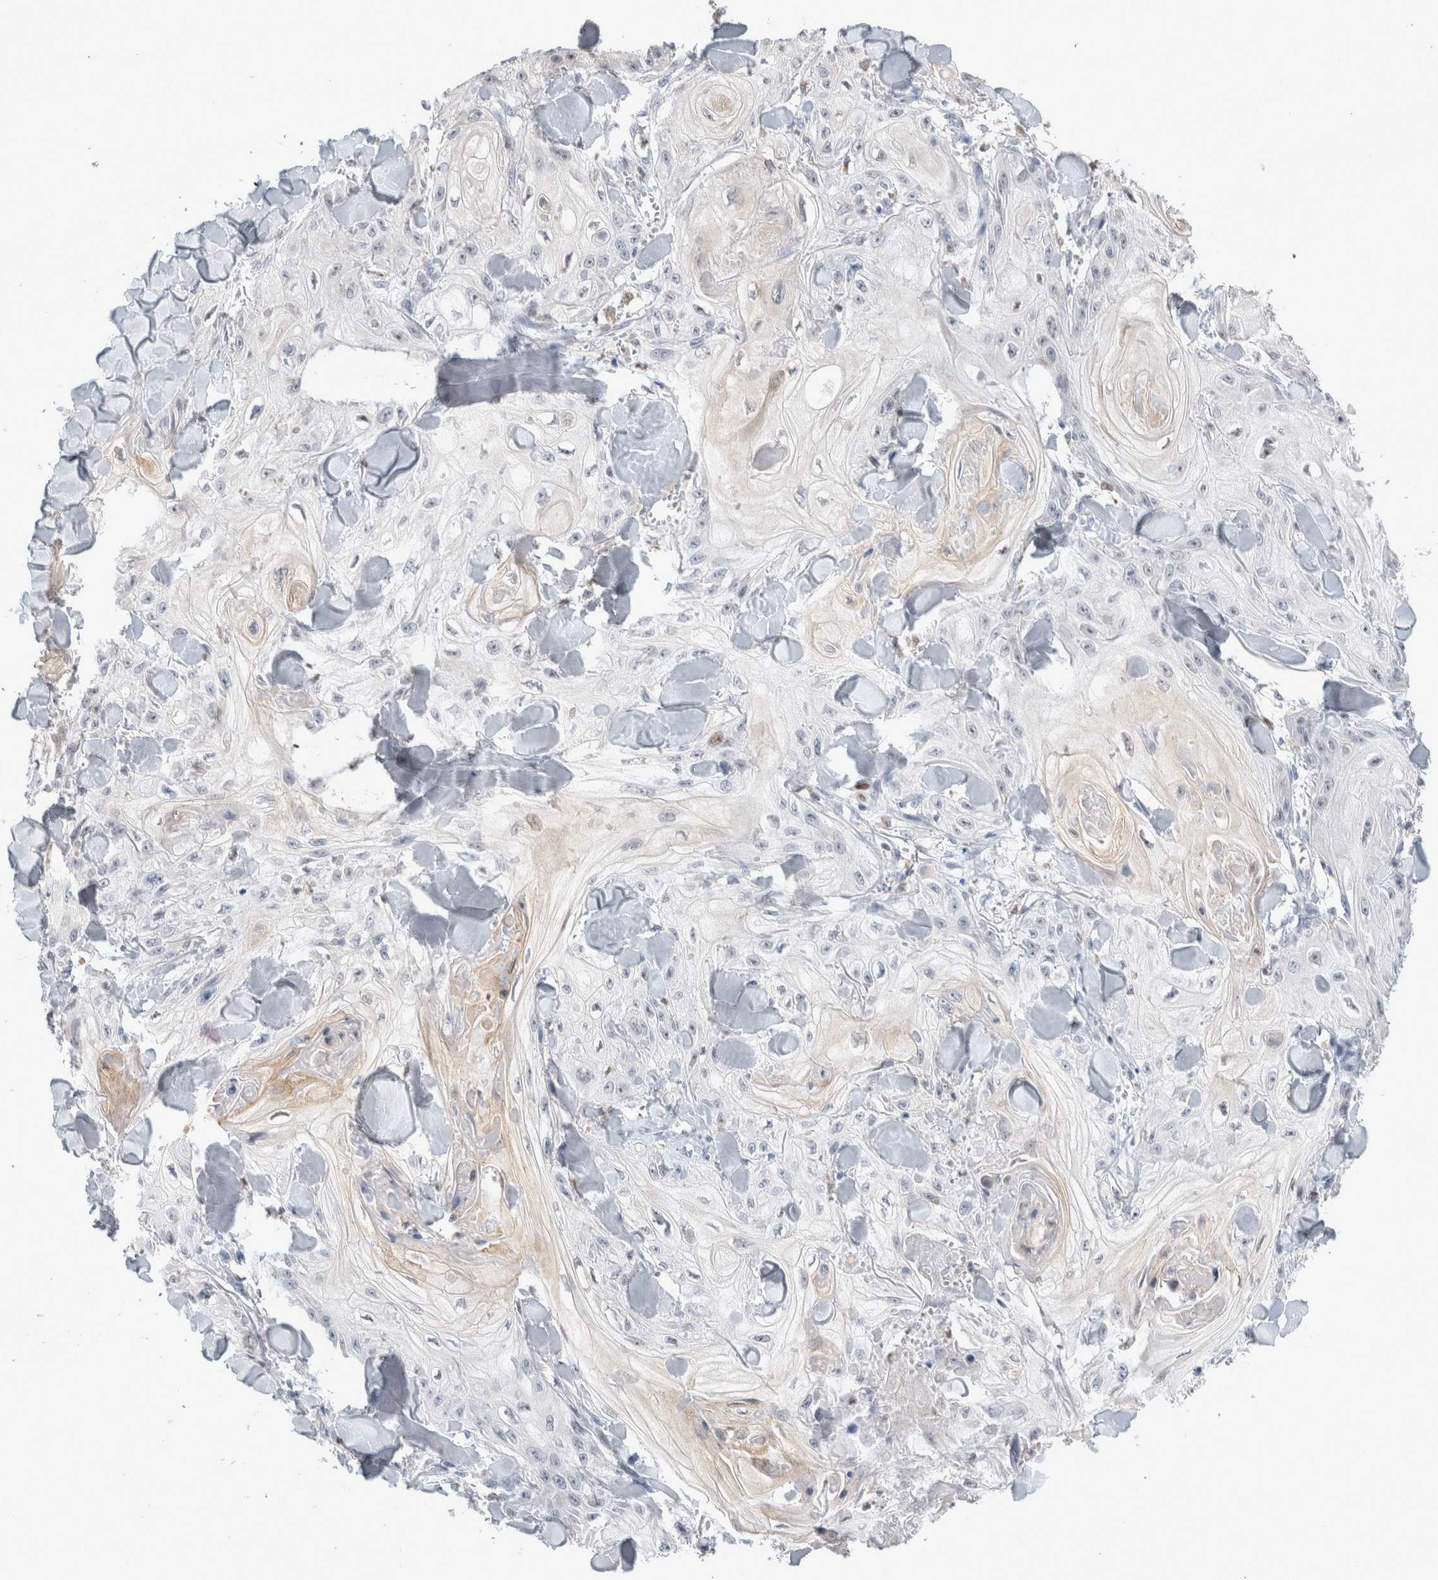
{"staining": {"intensity": "negative", "quantity": "none", "location": "none"}, "tissue": "skin cancer", "cell_type": "Tumor cells", "image_type": "cancer", "snomed": [{"axis": "morphology", "description": "Squamous cell carcinoma, NOS"}, {"axis": "topography", "description": "Skin"}], "caption": "Skin cancer (squamous cell carcinoma) was stained to show a protein in brown. There is no significant positivity in tumor cells.", "gene": "AGMAT", "patient": {"sex": "male", "age": 74}}